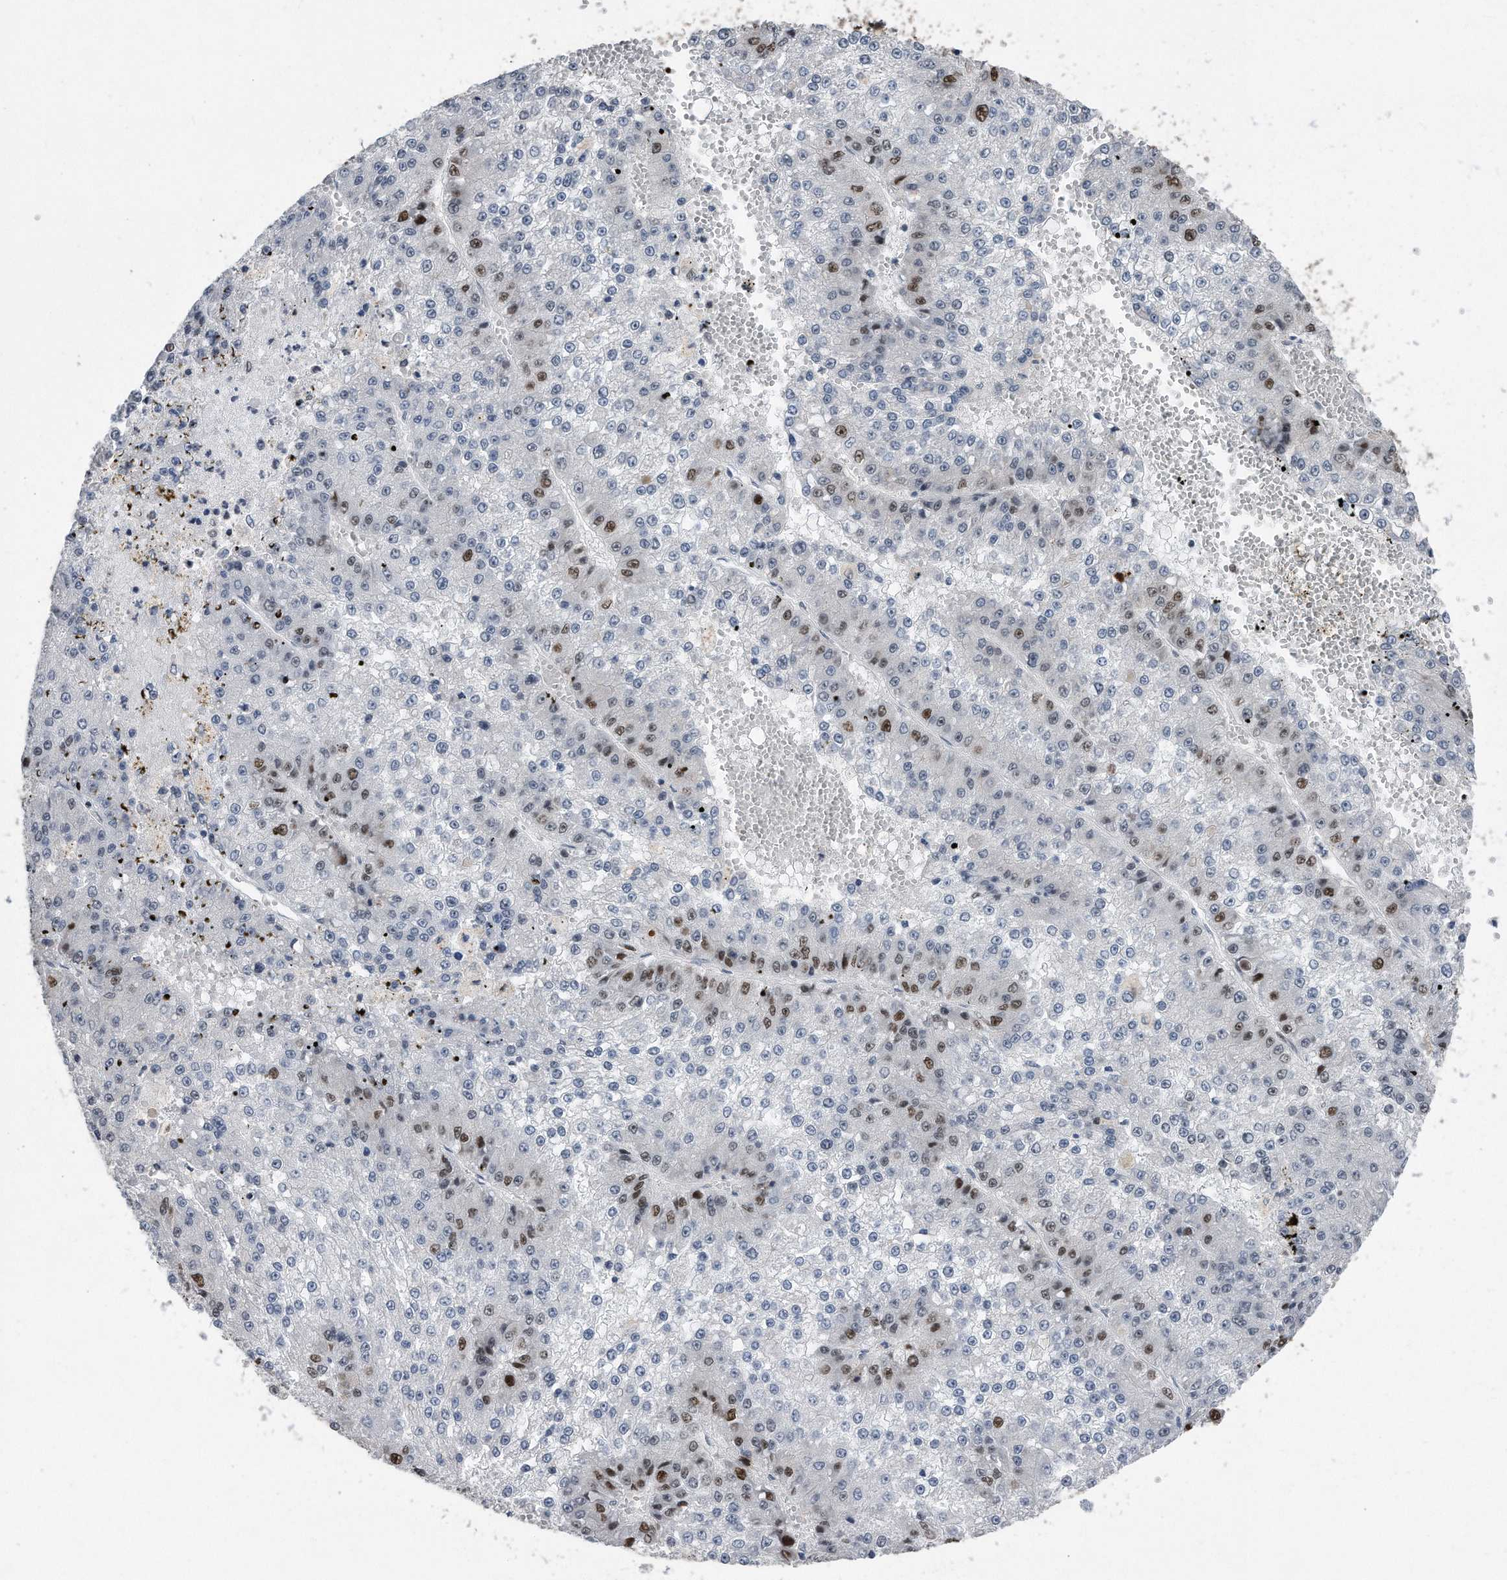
{"staining": {"intensity": "moderate", "quantity": "<25%", "location": "nuclear"}, "tissue": "liver cancer", "cell_type": "Tumor cells", "image_type": "cancer", "snomed": [{"axis": "morphology", "description": "Carcinoma, Hepatocellular, NOS"}, {"axis": "topography", "description": "Liver"}], "caption": "Moderate nuclear protein positivity is seen in about <25% of tumor cells in hepatocellular carcinoma (liver). (DAB (3,3'-diaminobenzidine) IHC, brown staining for protein, blue staining for nuclei).", "gene": "PCNA", "patient": {"sex": "female", "age": 73}}